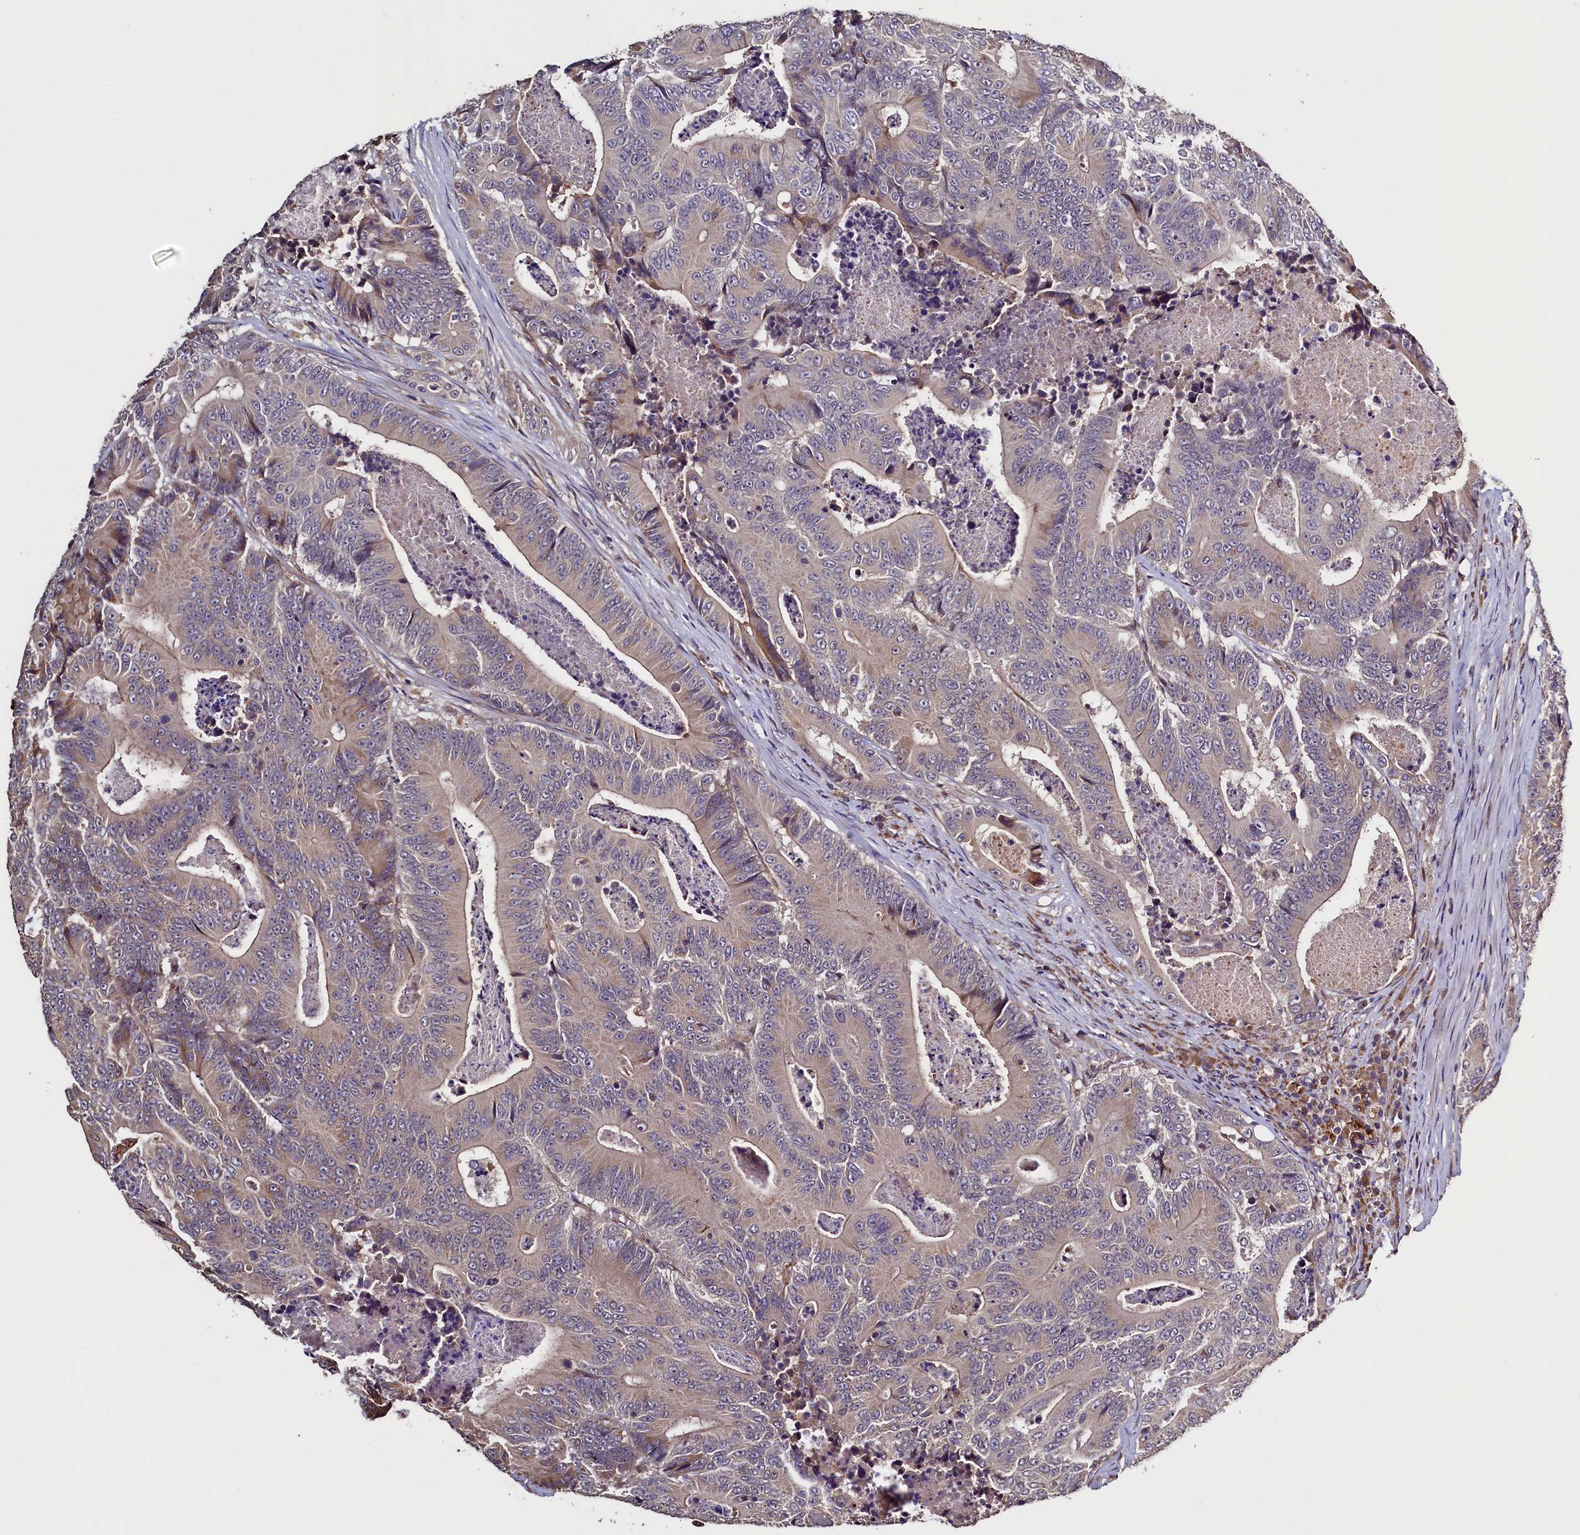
{"staining": {"intensity": "weak", "quantity": "<25%", "location": "cytoplasmic/membranous"}, "tissue": "colorectal cancer", "cell_type": "Tumor cells", "image_type": "cancer", "snomed": [{"axis": "morphology", "description": "Adenocarcinoma, NOS"}, {"axis": "topography", "description": "Colon"}], "caption": "This photomicrograph is of colorectal adenocarcinoma stained with immunohistochemistry to label a protein in brown with the nuclei are counter-stained blue. There is no staining in tumor cells.", "gene": "RBFA", "patient": {"sex": "male", "age": 83}}